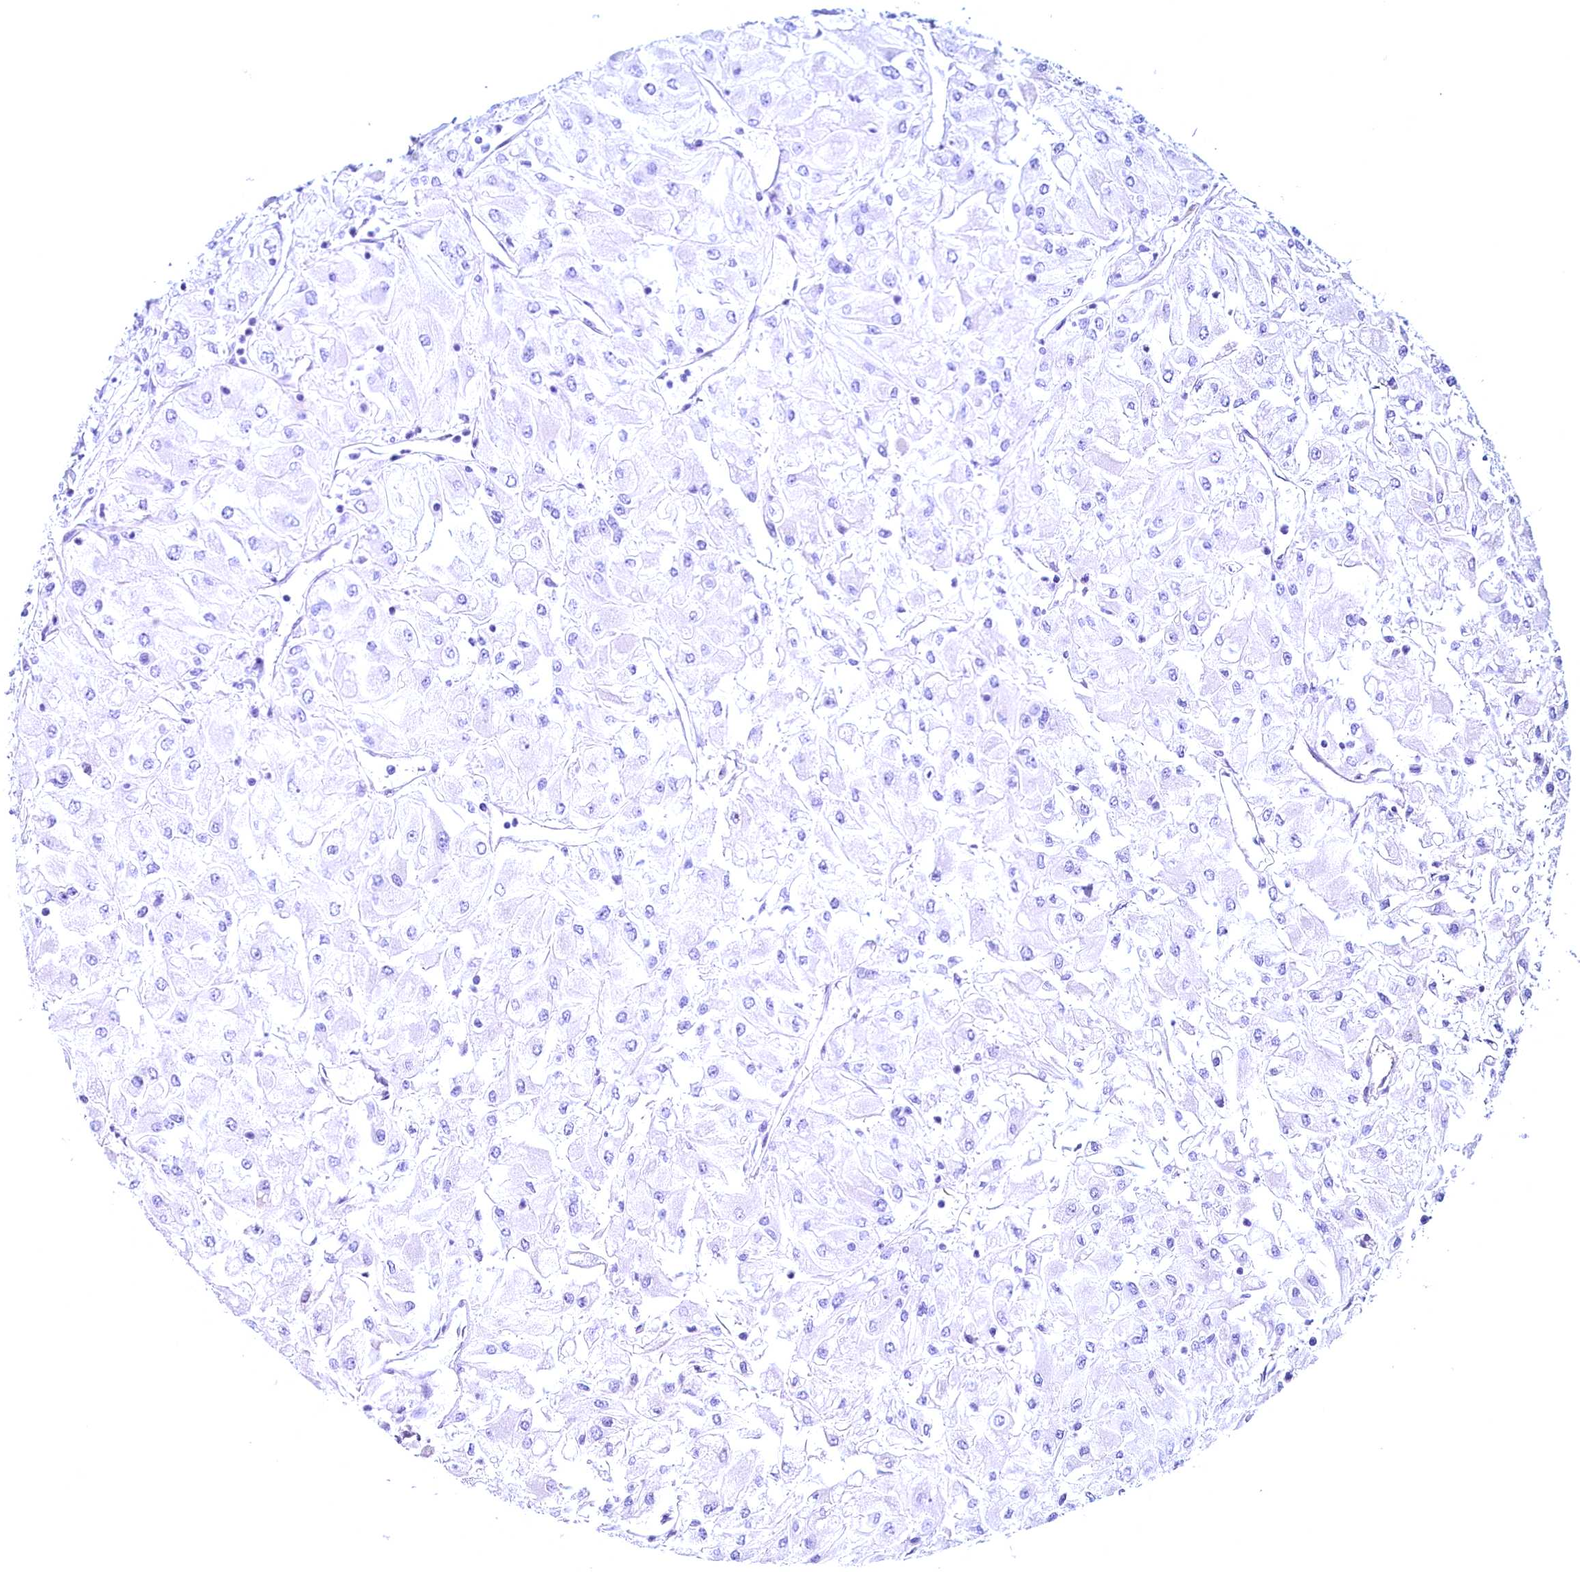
{"staining": {"intensity": "negative", "quantity": "none", "location": "none"}, "tissue": "renal cancer", "cell_type": "Tumor cells", "image_type": "cancer", "snomed": [{"axis": "morphology", "description": "Adenocarcinoma, NOS"}, {"axis": "topography", "description": "Kidney"}], "caption": "An immunohistochemistry image of renal adenocarcinoma is shown. There is no staining in tumor cells of renal adenocarcinoma.", "gene": "MAP1LC3A", "patient": {"sex": "male", "age": 80}}